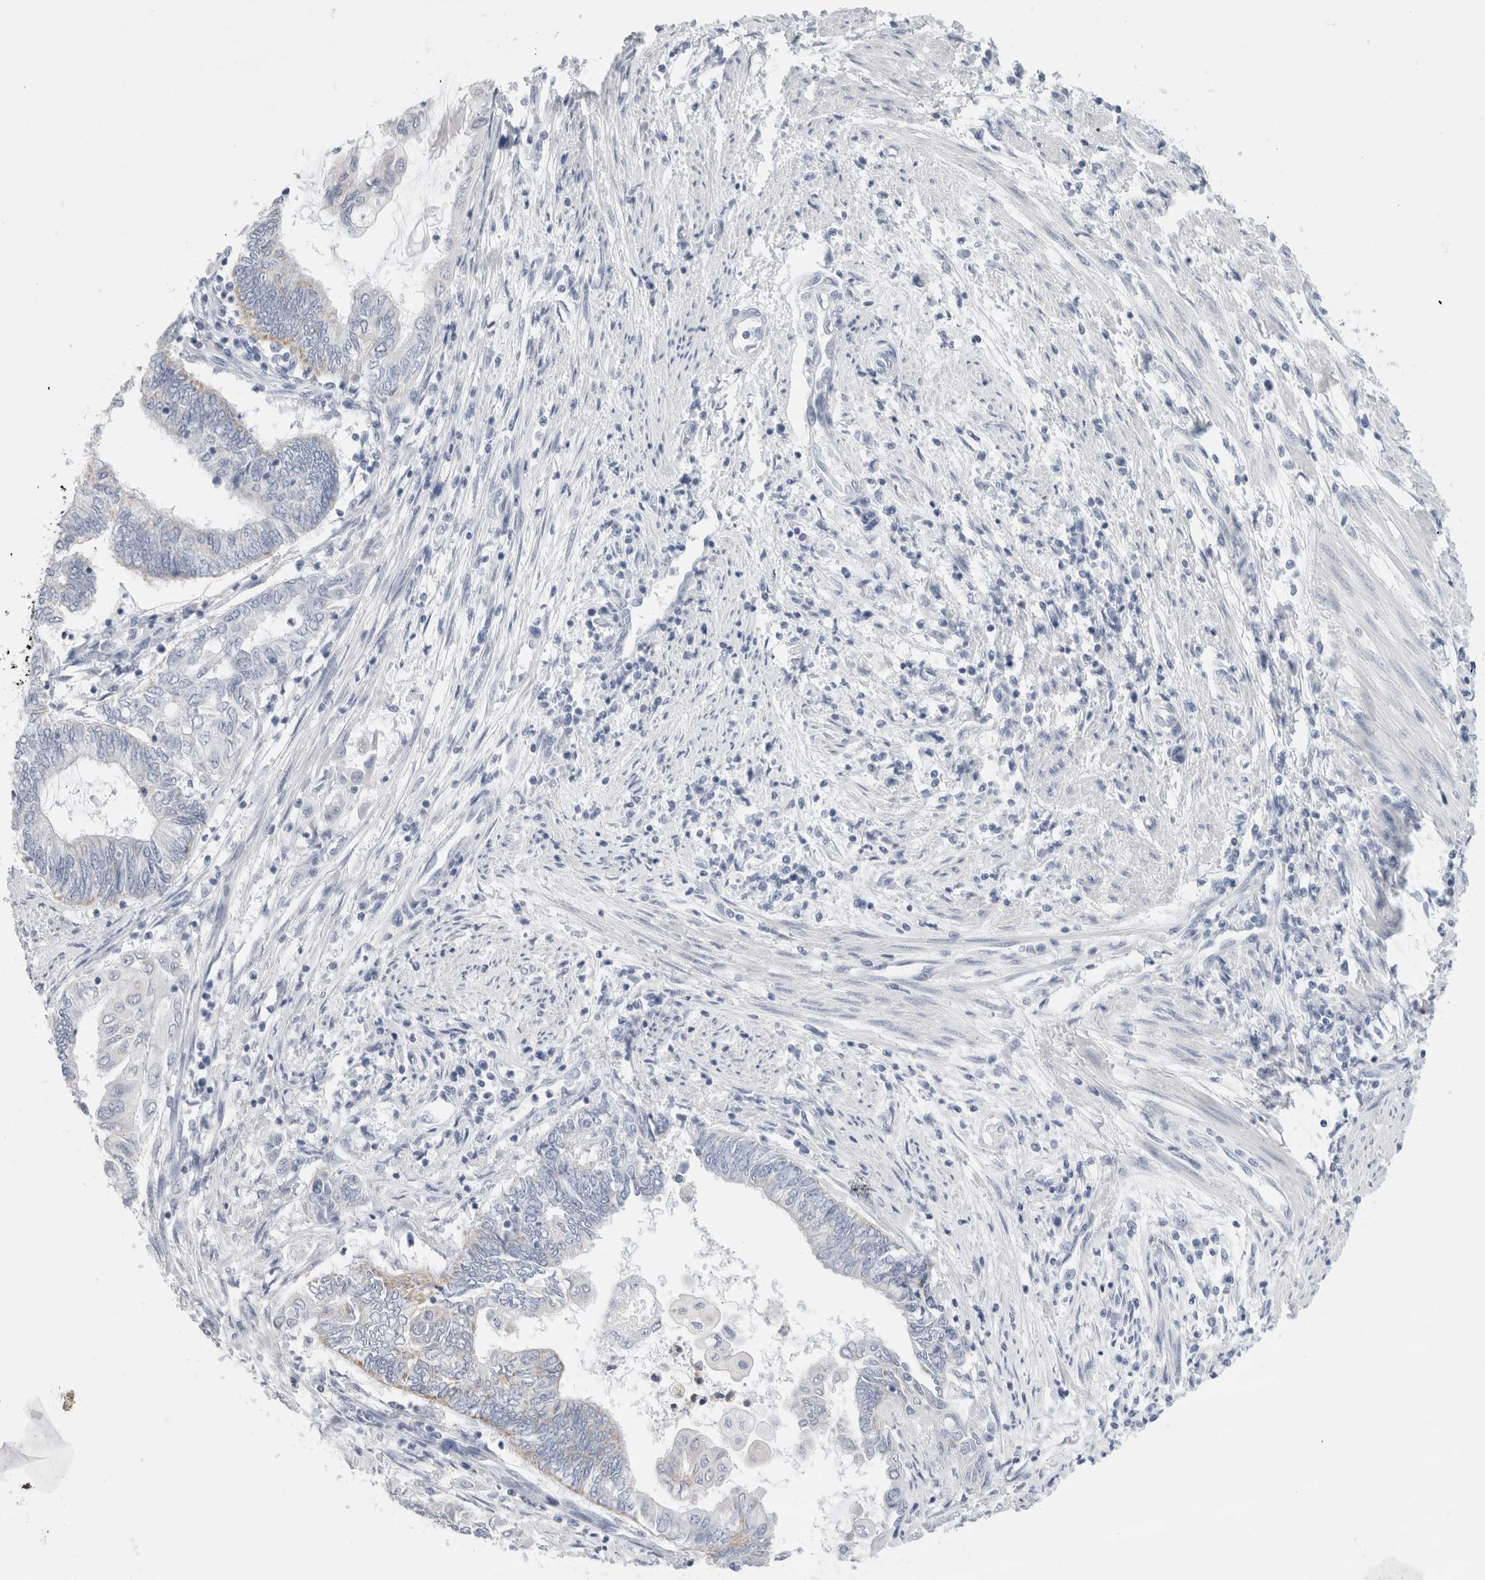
{"staining": {"intensity": "weak", "quantity": "25%-75%", "location": "cytoplasmic/membranous"}, "tissue": "endometrial cancer", "cell_type": "Tumor cells", "image_type": "cancer", "snomed": [{"axis": "morphology", "description": "Adenocarcinoma, NOS"}, {"axis": "topography", "description": "Uterus"}, {"axis": "topography", "description": "Endometrium"}], "caption": "Brown immunohistochemical staining in human endometrial cancer (adenocarcinoma) reveals weak cytoplasmic/membranous positivity in about 25%-75% of tumor cells.", "gene": "ECHDC2", "patient": {"sex": "female", "age": 70}}